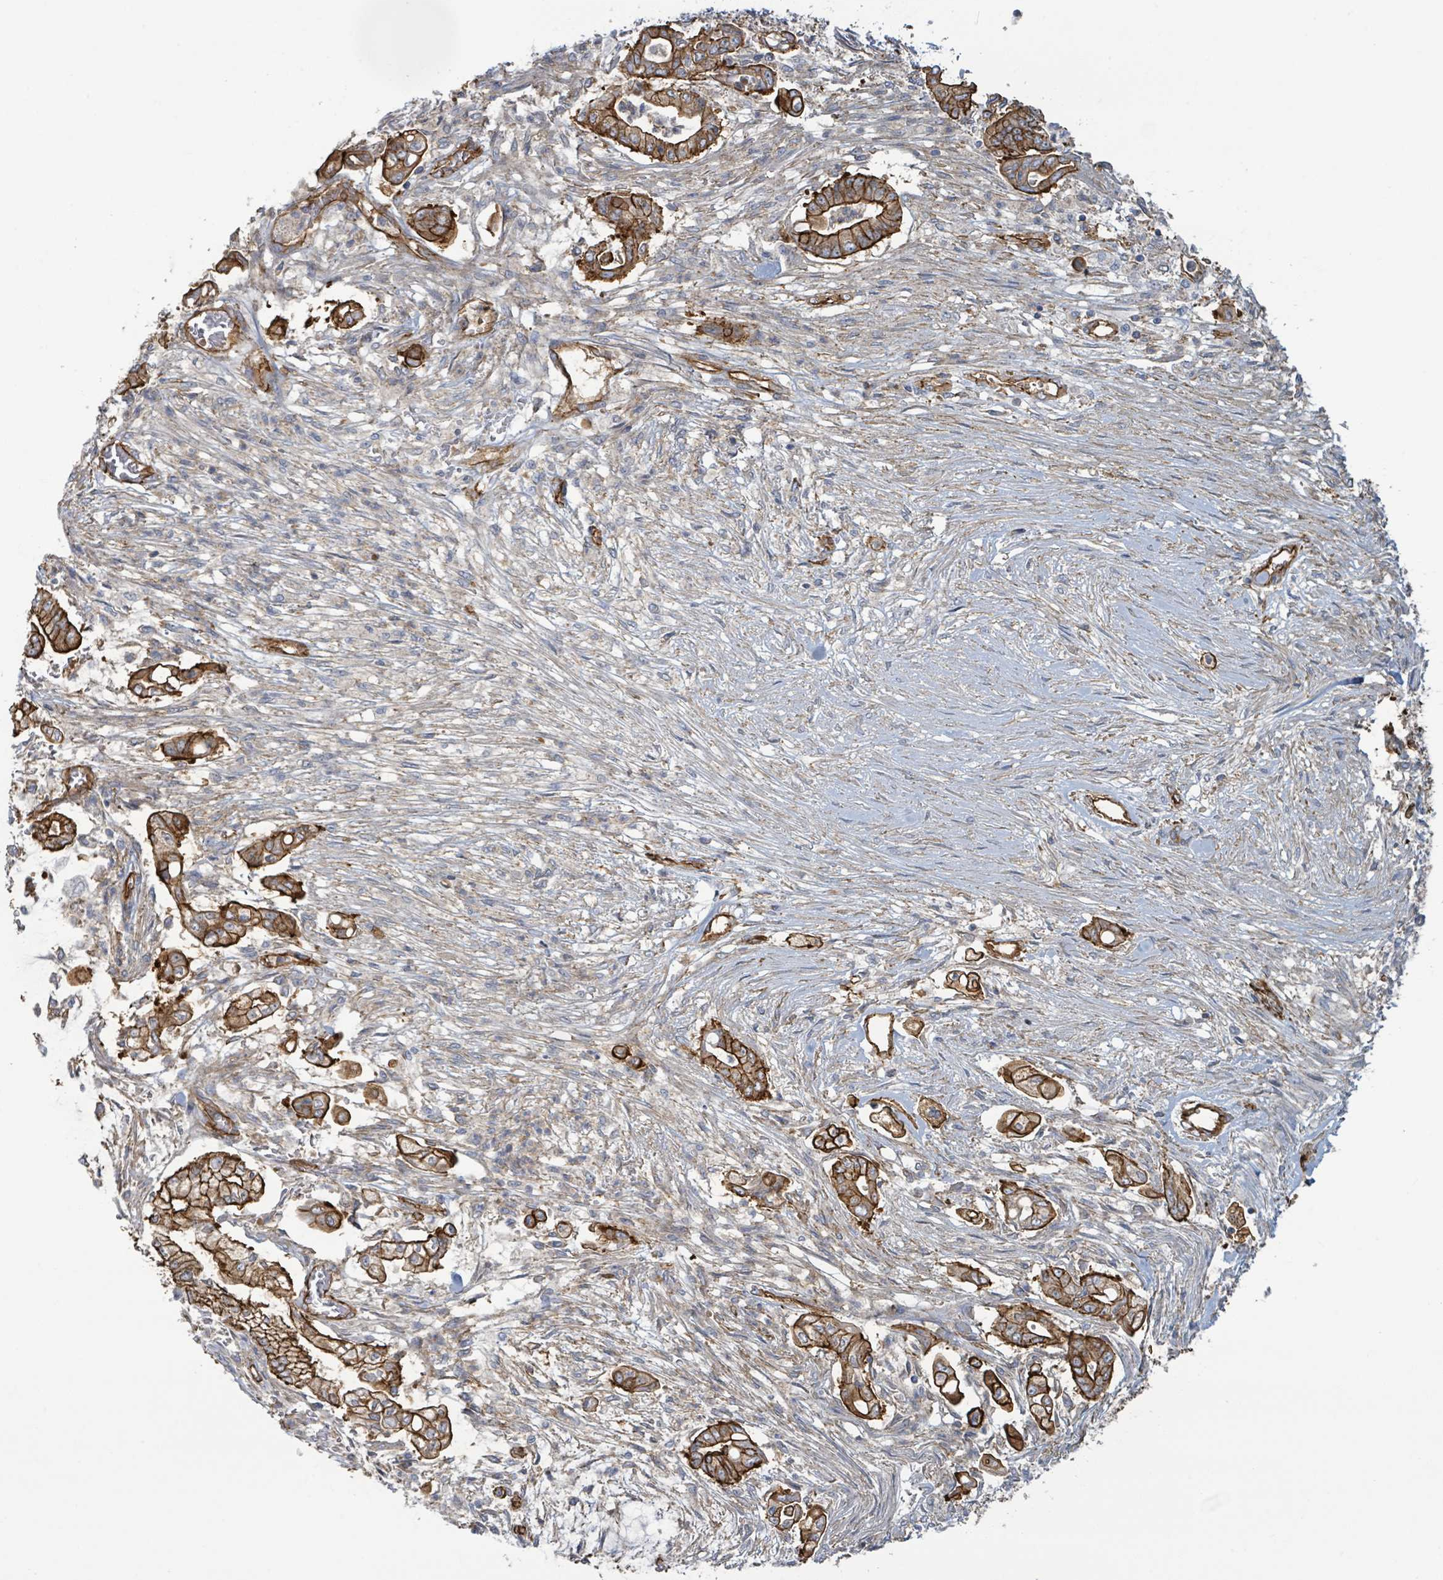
{"staining": {"intensity": "strong", "quantity": ">75%", "location": "cytoplasmic/membranous"}, "tissue": "pancreatic cancer", "cell_type": "Tumor cells", "image_type": "cancer", "snomed": [{"axis": "morphology", "description": "Adenocarcinoma, NOS"}, {"axis": "topography", "description": "Pancreas"}], "caption": "This is a photomicrograph of immunohistochemistry (IHC) staining of pancreatic adenocarcinoma, which shows strong expression in the cytoplasmic/membranous of tumor cells.", "gene": "LDOC1", "patient": {"sex": "female", "age": 69}}